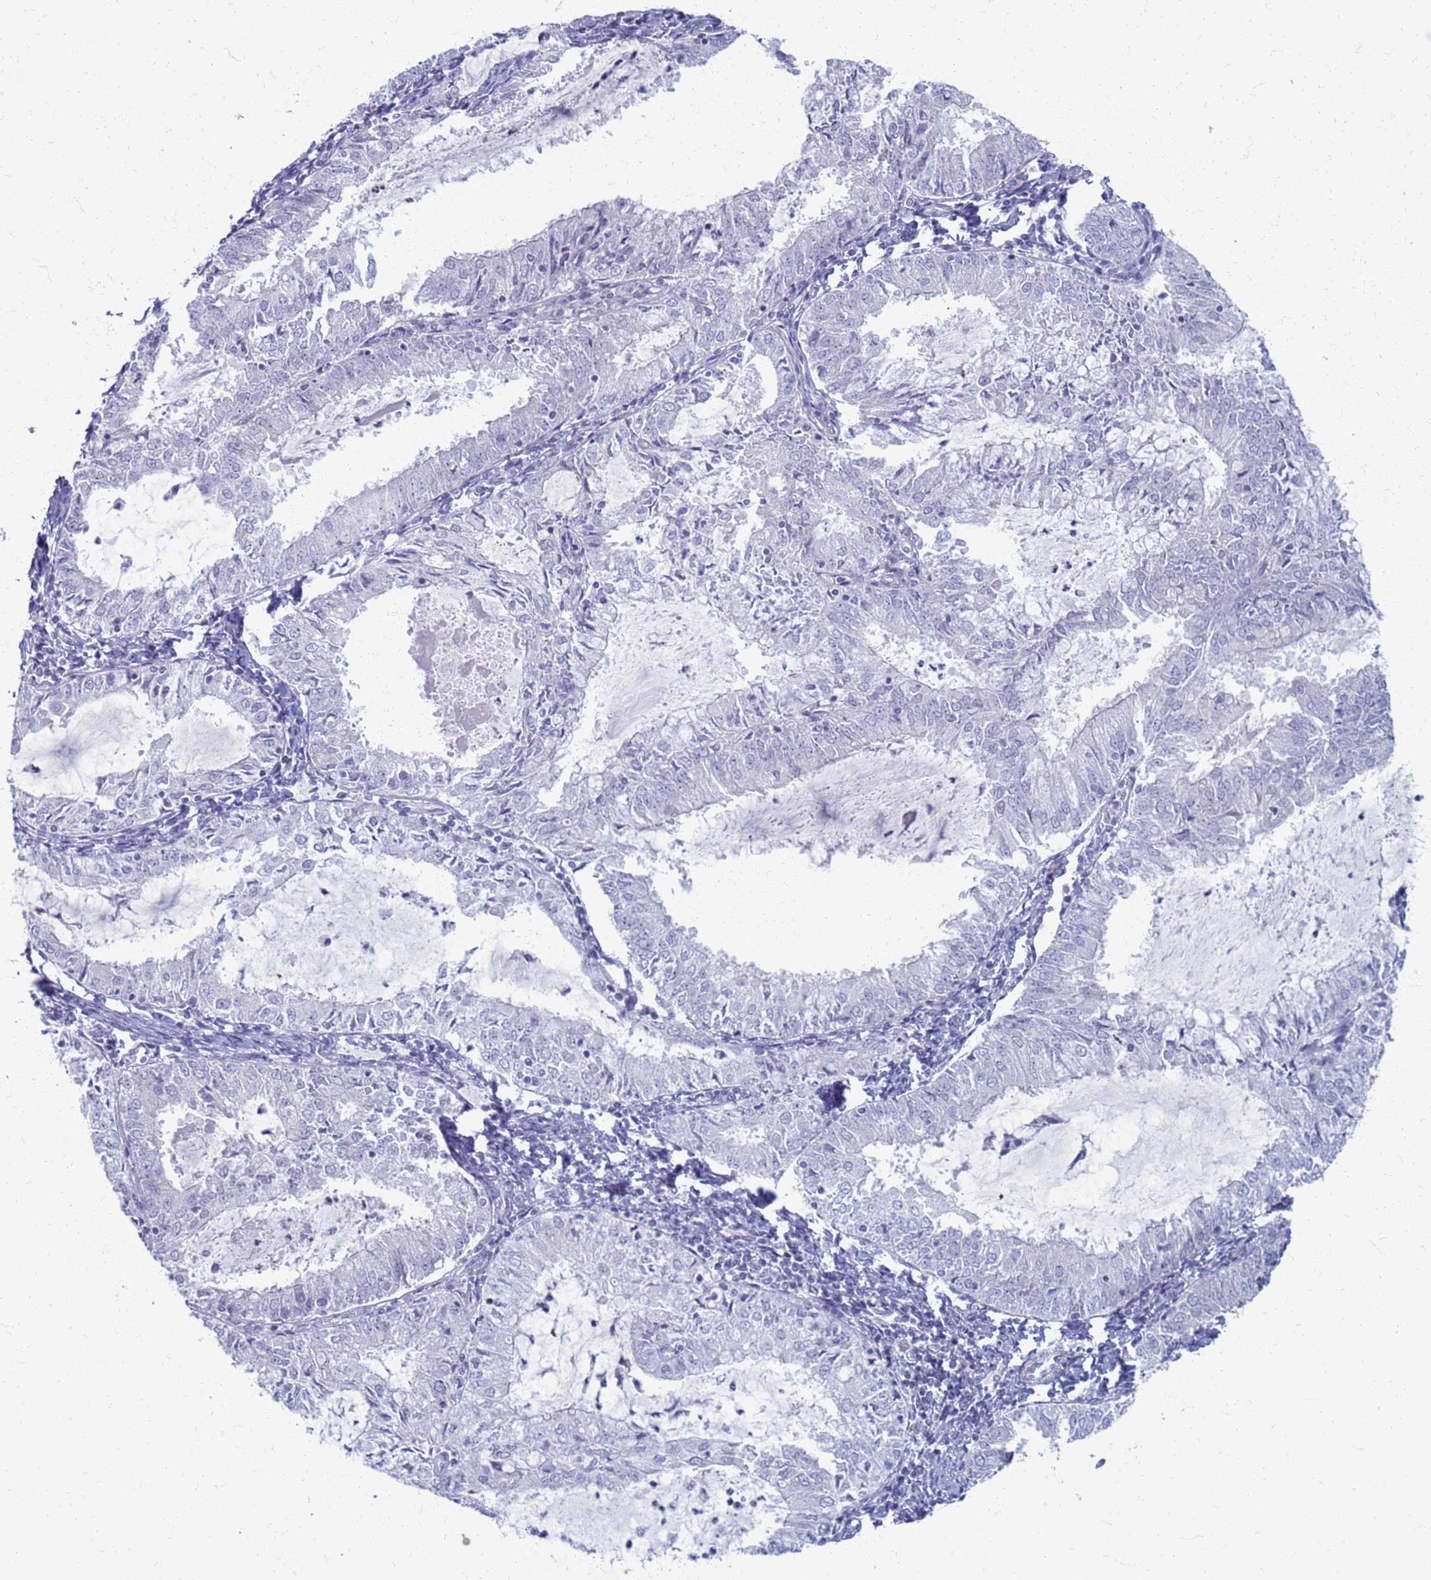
{"staining": {"intensity": "negative", "quantity": "none", "location": "none"}, "tissue": "endometrial cancer", "cell_type": "Tumor cells", "image_type": "cancer", "snomed": [{"axis": "morphology", "description": "Adenocarcinoma, NOS"}, {"axis": "topography", "description": "Endometrium"}], "caption": "DAB (3,3'-diaminobenzidine) immunohistochemical staining of endometrial cancer displays no significant staining in tumor cells.", "gene": "CLCA2", "patient": {"sex": "female", "age": 57}}